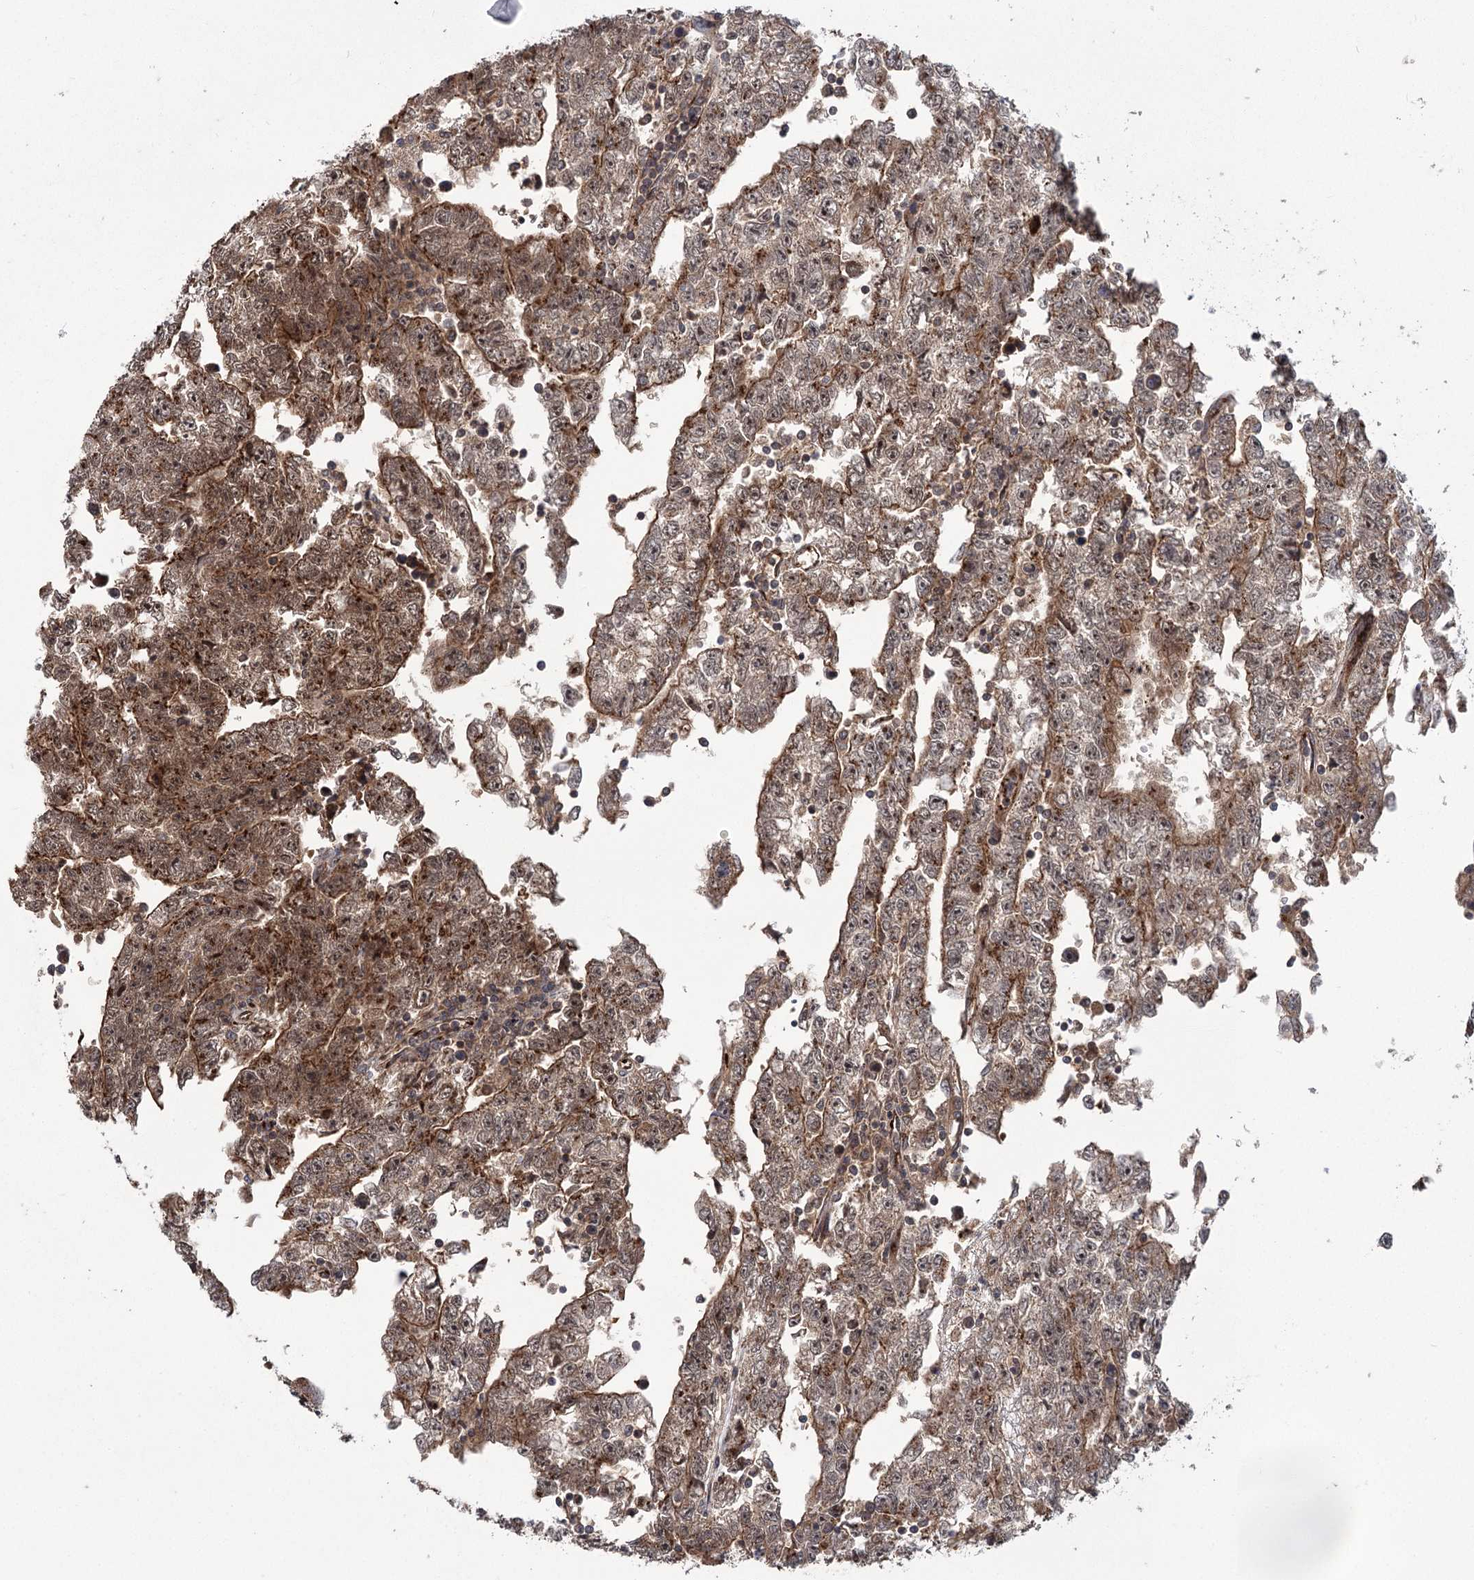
{"staining": {"intensity": "moderate", "quantity": ">75%", "location": "cytoplasmic/membranous,nuclear"}, "tissue": "testis cancer", "cell_type": "Tumor cells", "image_type": "cancer", "snomed": [{"axis": "morphology", "description": "Carcinoma, Embryonal, NOS"}, {"axis": "topography", "description": "Testis"}], "caption": "Brown immunohistochemical staining in human testis cancer reveals moderate cytoplasmic/membranous and nuclear expression in approximately >75% of tumor cells.", "gene": "CARD19", "patient": {"sex": "male", "age": 25}}